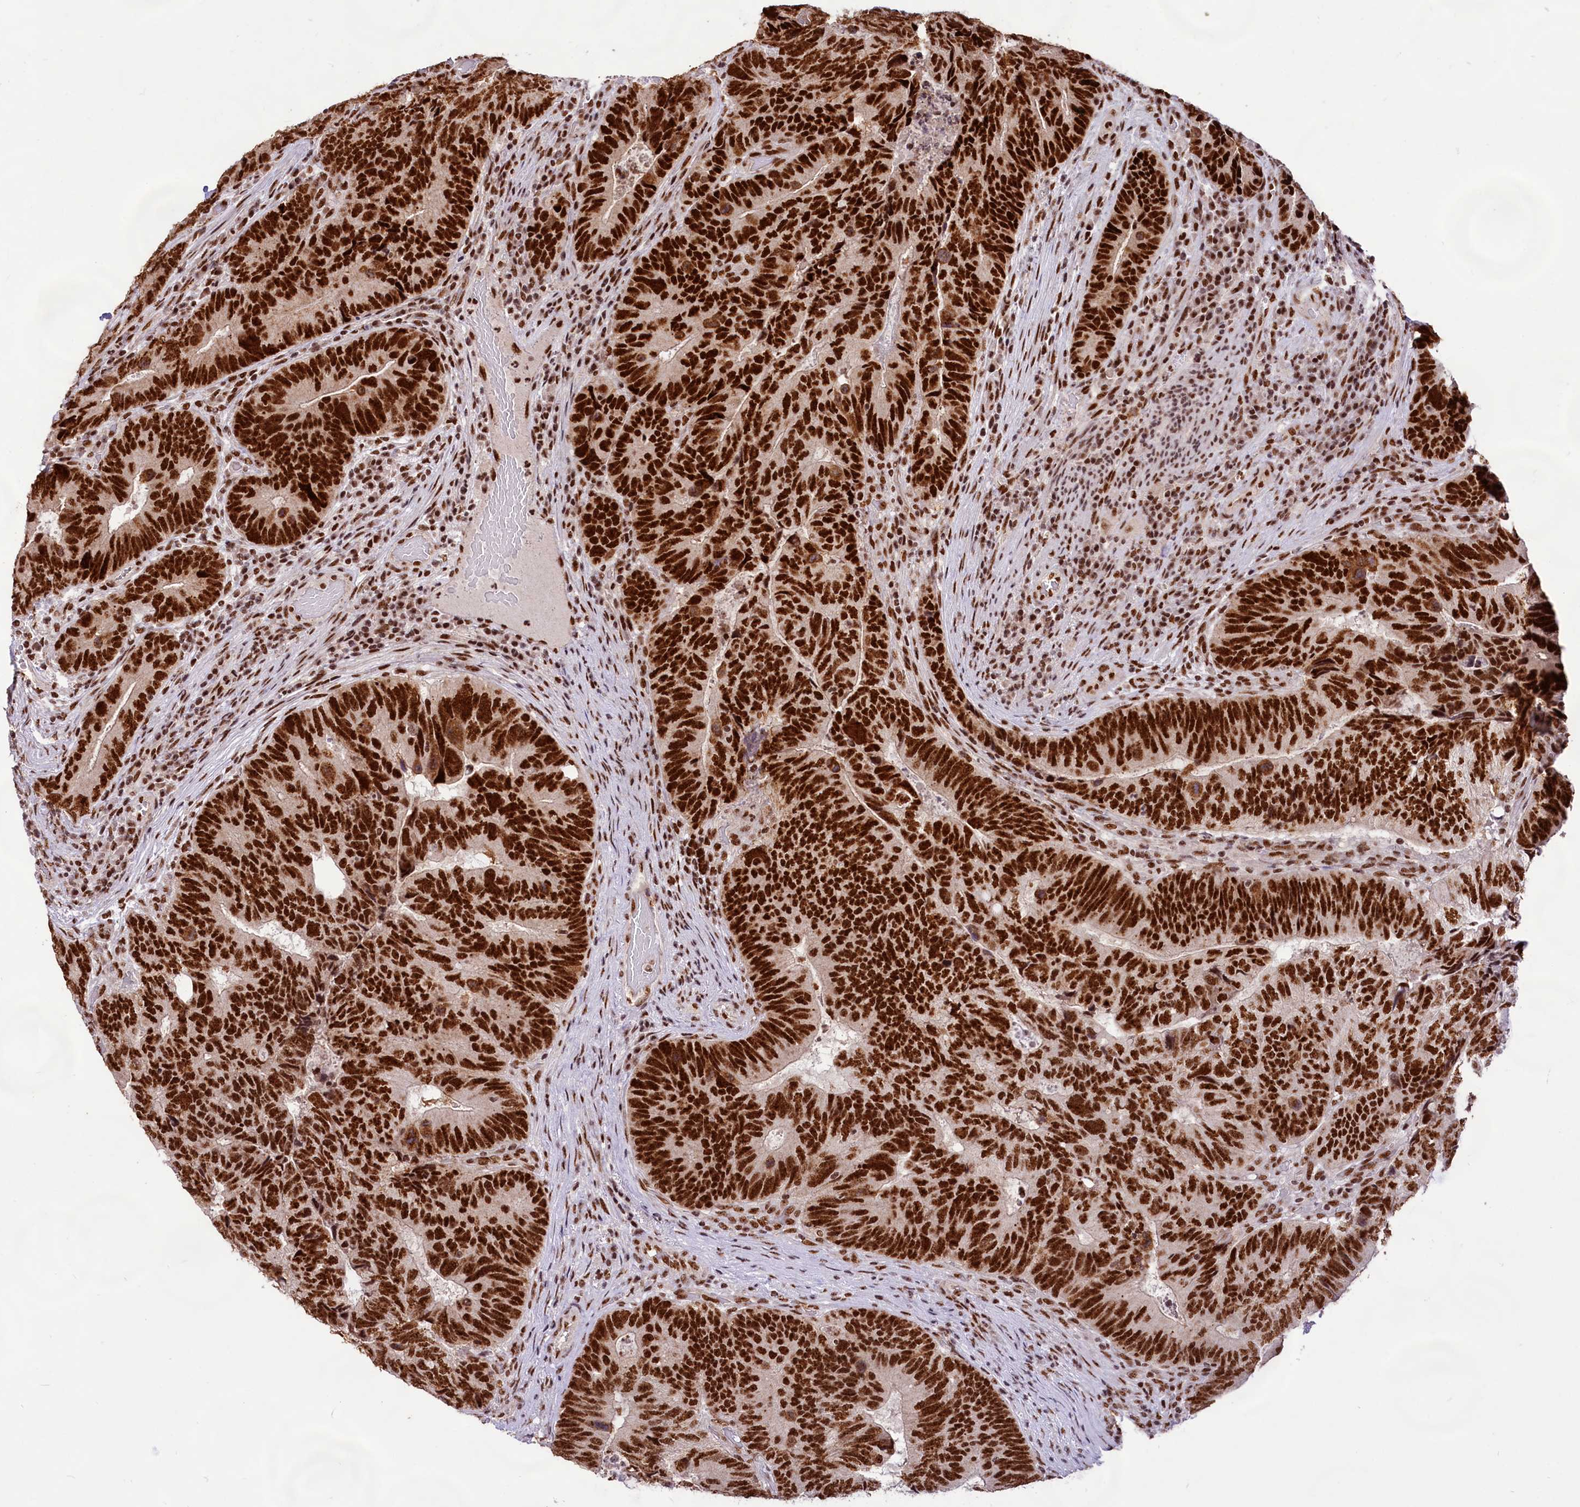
{"staining": {"intensity": "strong", "quantity": ">75%", "location": "nuclear"}, "tissue": "colorectal cancer", "cell_type": "Tumor cells", "image_type": "cancer", "snomed": [{"axis": "morphology", "description": "Adenocarcinoma, NOS"}, {"axis": "topography", "description": "Colon"}], "caption": "Protein expression analysis of colorectal adenocarcinoma reveals strong nuclear positivity in approximately >75% of tumor cells.", "gene": "HIRA", "patient": {"sex": "female", "age": 67}}